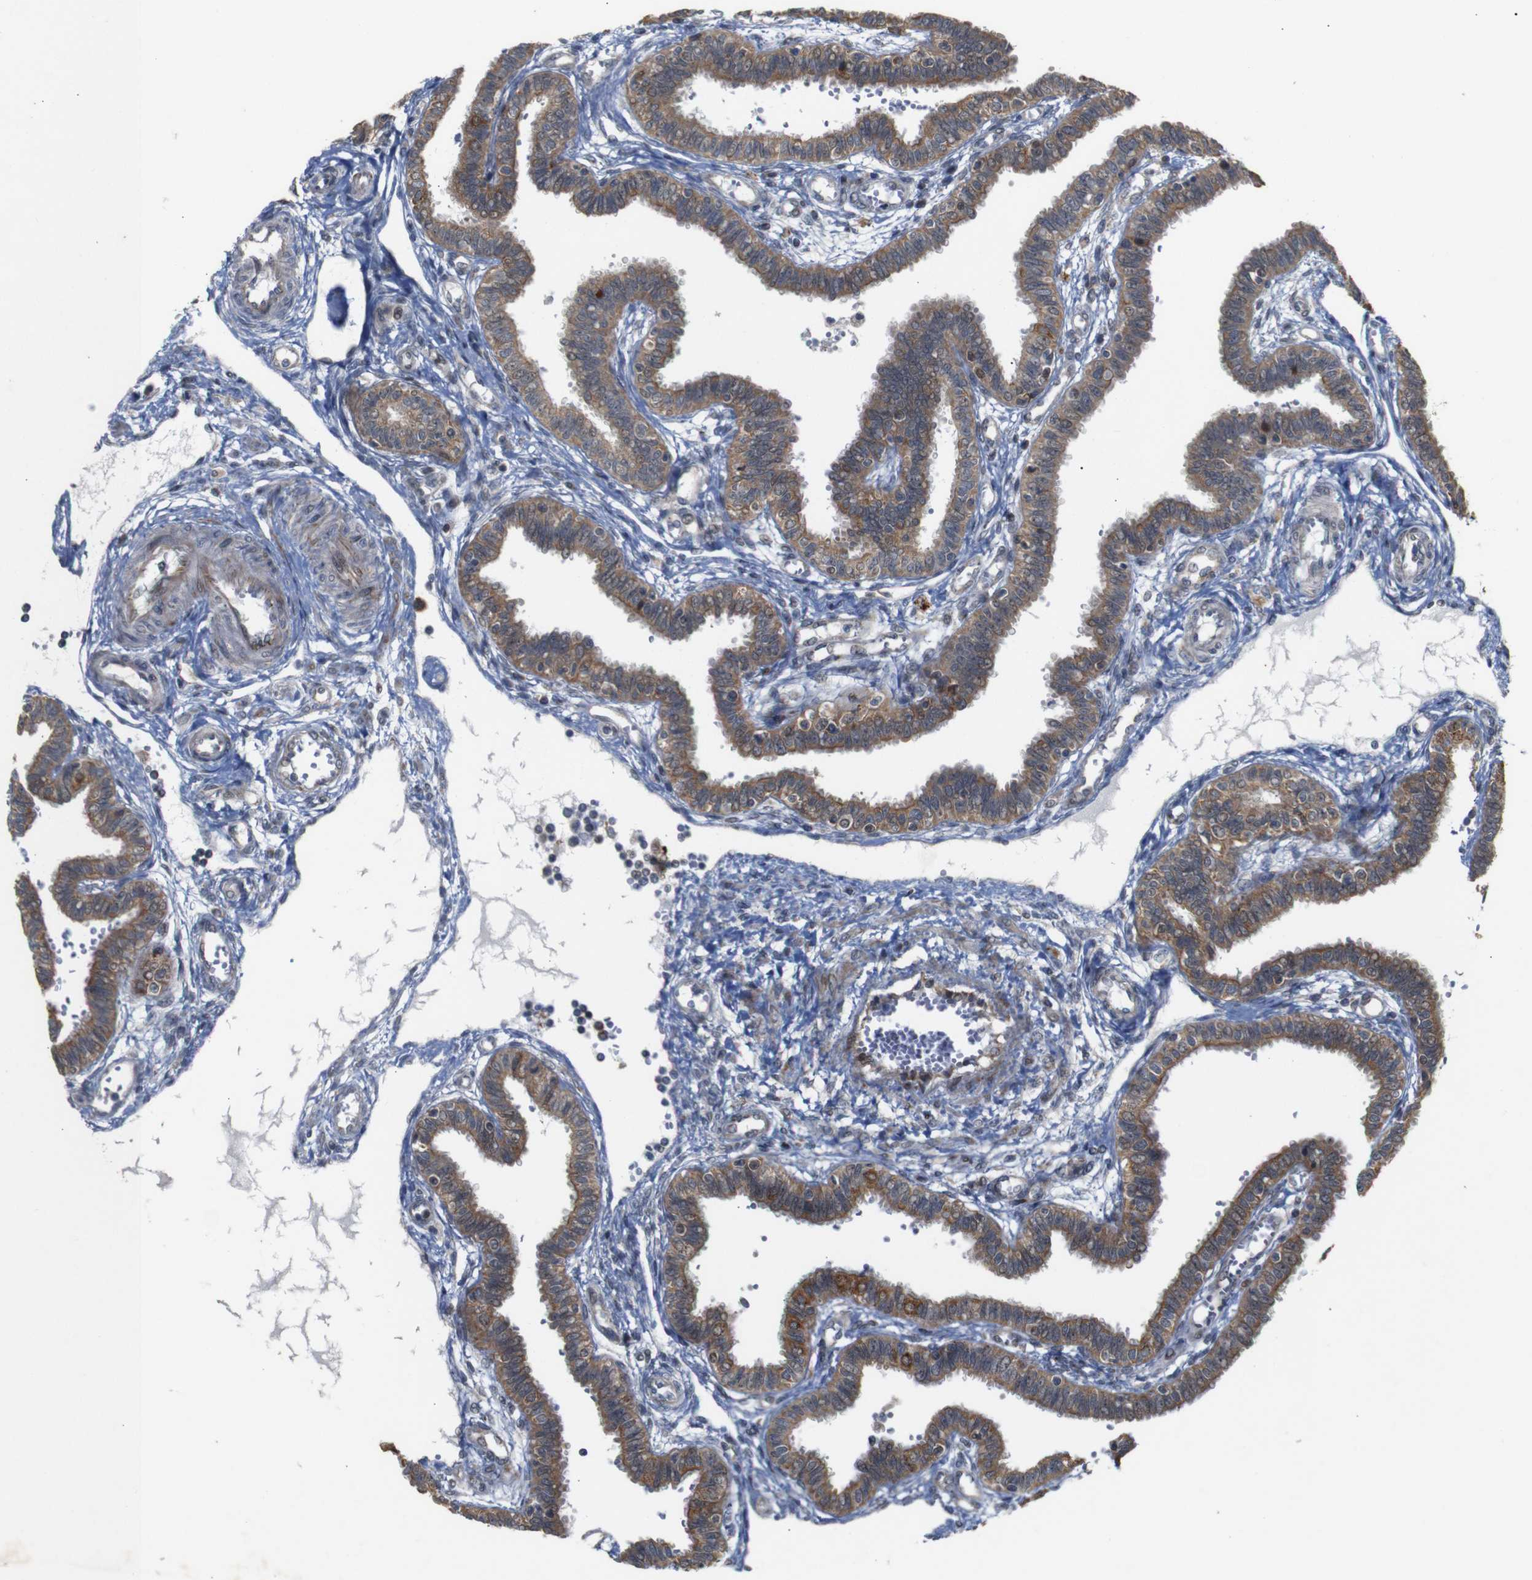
{"staining": {"intensity": "moderate", "quantity": ">75%", "location": "cytoplasmic/membranous"}, "tissue": "fallopian tube", "cell_type": "Glandular cells", "image_type": "normal", "snomed": [{"axis": "morphology", "description": "Normal tissue, NOS"}, {"axis": "topography", "description": "Fallopian tube"}], "caption": "Fallopian tube stained with immunohistochemistry demonstrates moderate cytoplasmic/membranous staining in approximately >75% of glandular cells.", "gene": "ATP7B", "patient": {"sex": "female", "age": 32}}